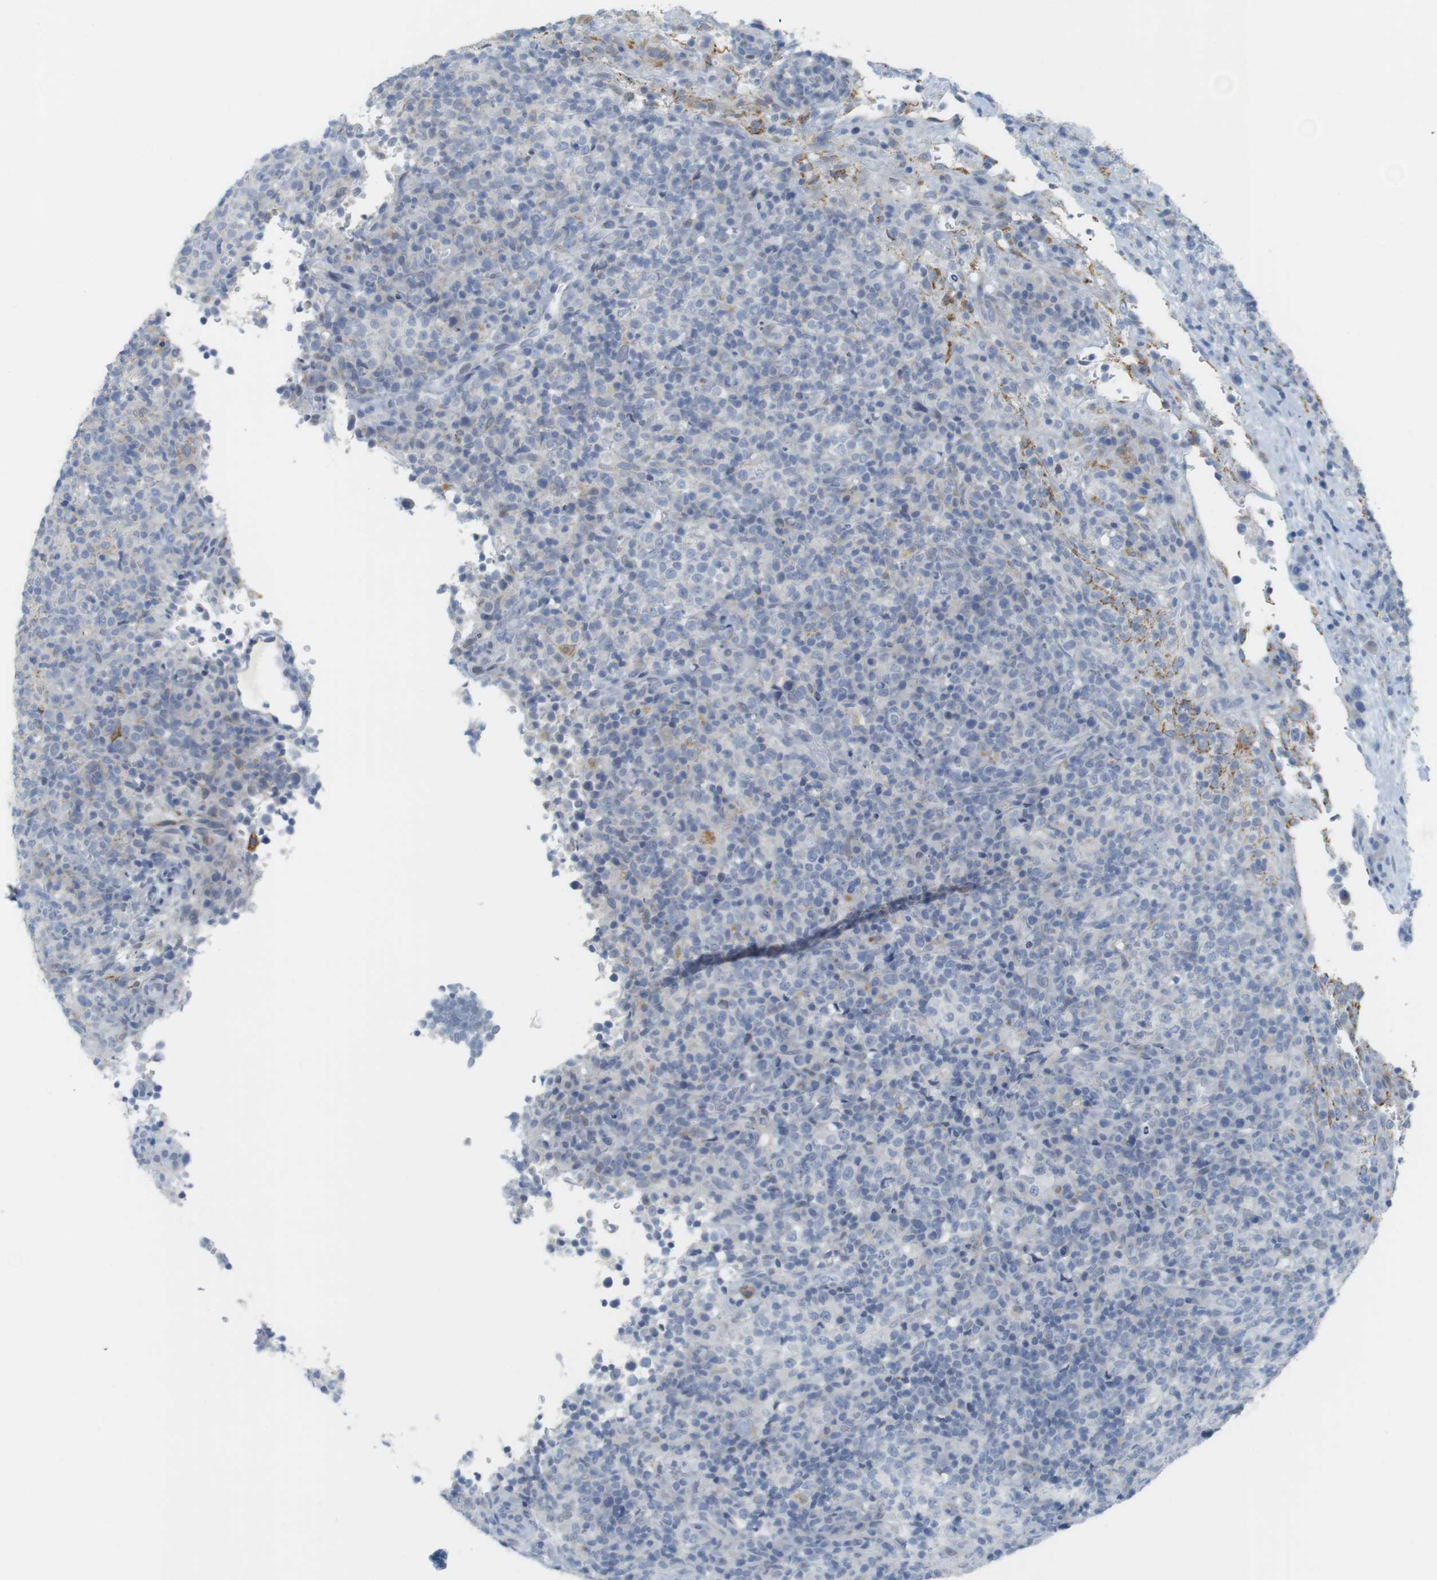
{"staining": {"intensity": "negative", "quantity": "none", "location": "none"}, "tissue": "lymphoma", "cell_type": "Tumor cells", "image_type": "cancer", "snomed": [{"axis": "morphology", "description": "Malignant lymphoma, non-Hodgkin's type, High grade"}, {"axis": "topography", "description": "Lymph node"}], "caption": "Immunohistochemical staining of human high-grade malignant lymphoma, non-Hodgkin's type demonstrates no significant positivity in tumor cells.", "gene": "YIPF1", "patient": {"sex": "female", "age": 76}}